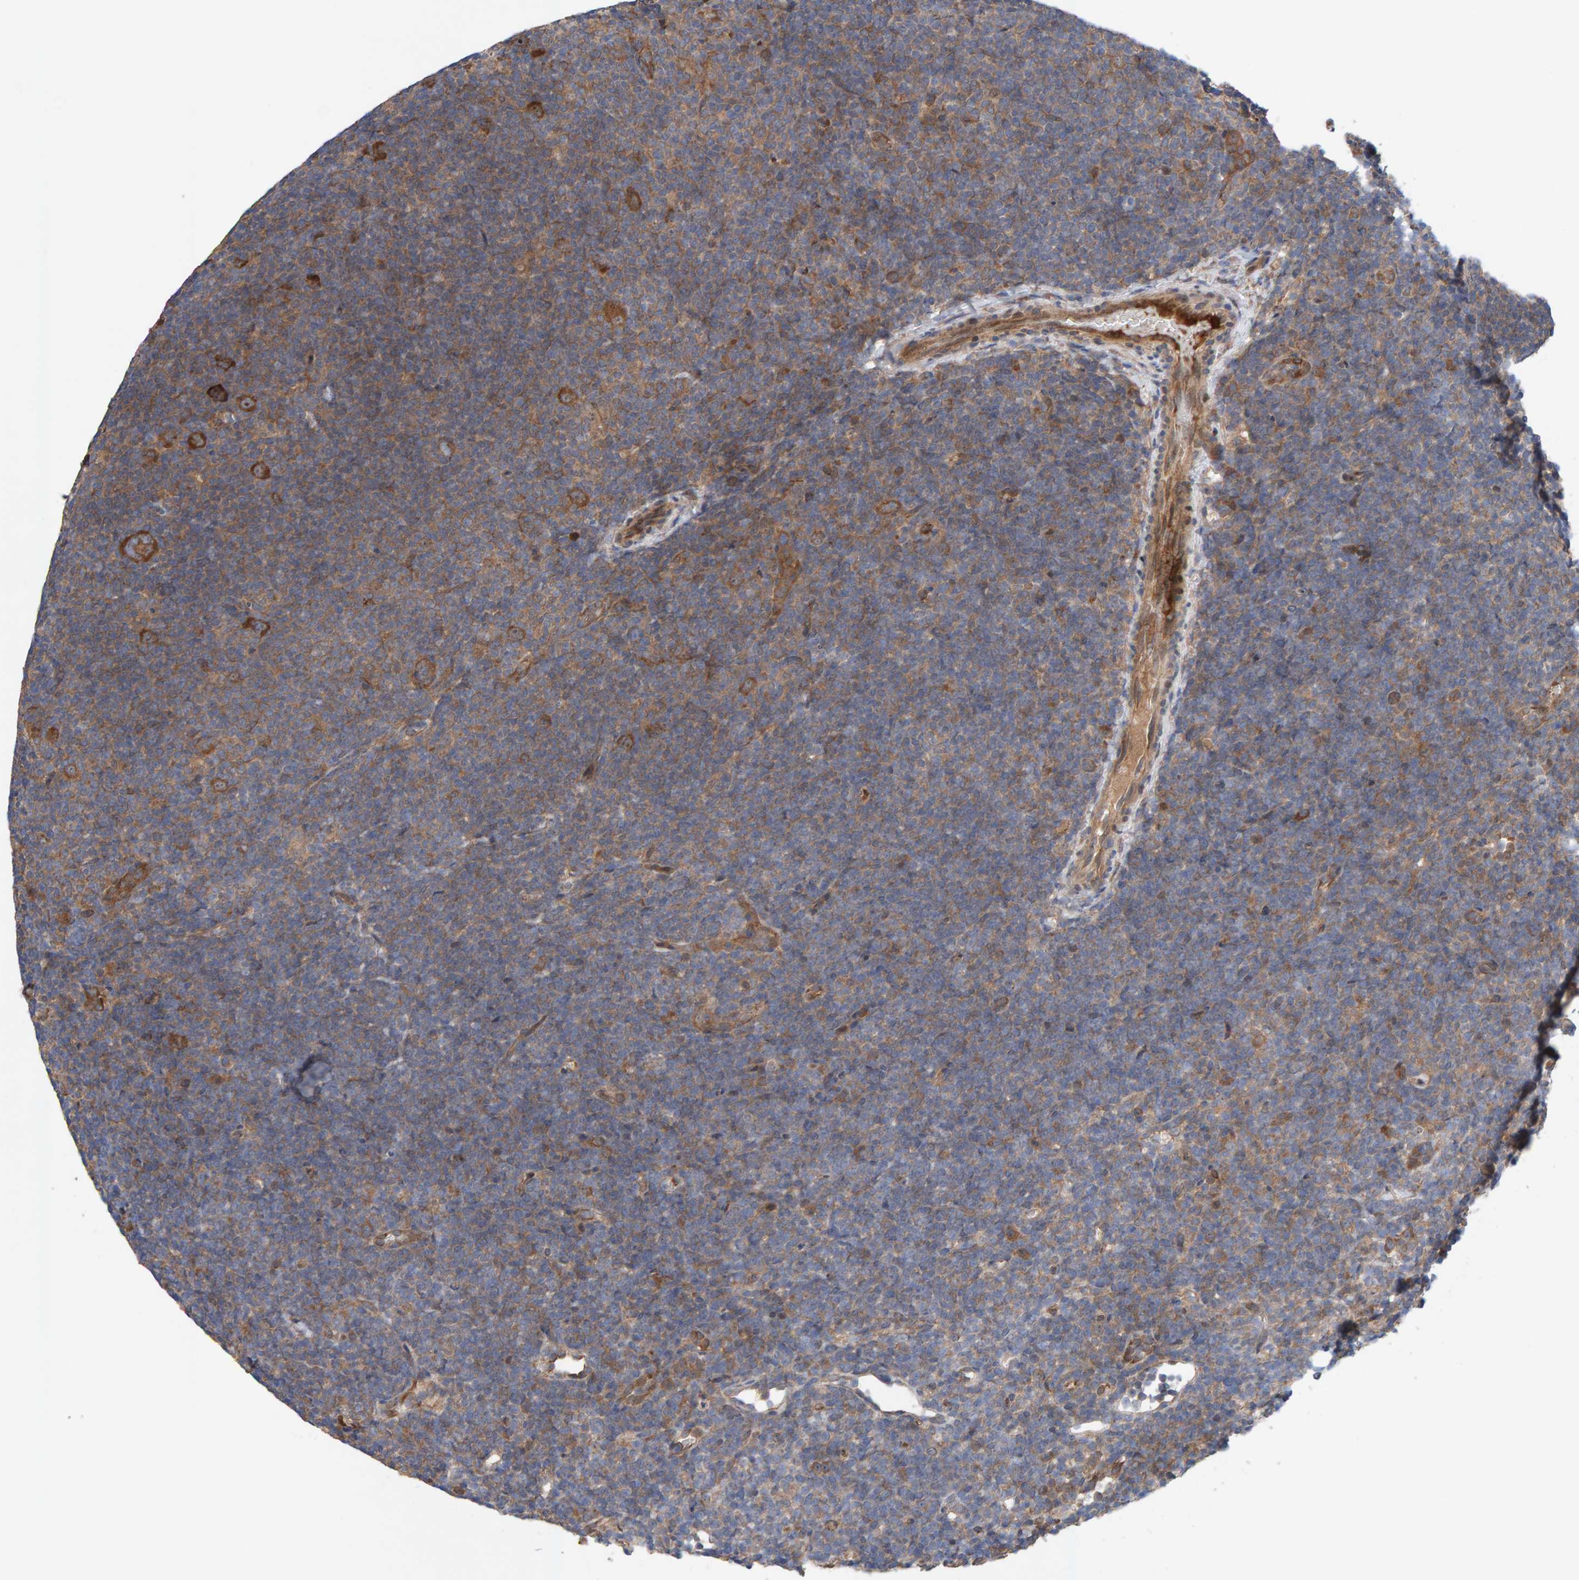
{"staining": {"intensity": "moderate", "quantity": ">75%", "location": "cytoplasmic/membranous"}, "tissue": "lymphoma", "cell_type": "Tumor cells", "image_type": "cancer", "snomed": [{"axis": "morphology", "description": "Hodgkin's disease, NOS"}, {"axis": "topography", "description": "Lymph node"}], "caption": "Immunohistochemistry (IHC) (DAB) staining of lymphoma exhibits moderate cytoplasmic/membranous protein staining in approximately >75% of tumor cells.", "gene": "LRSAM1", "patient": {"sex": "female", "age": 57}}